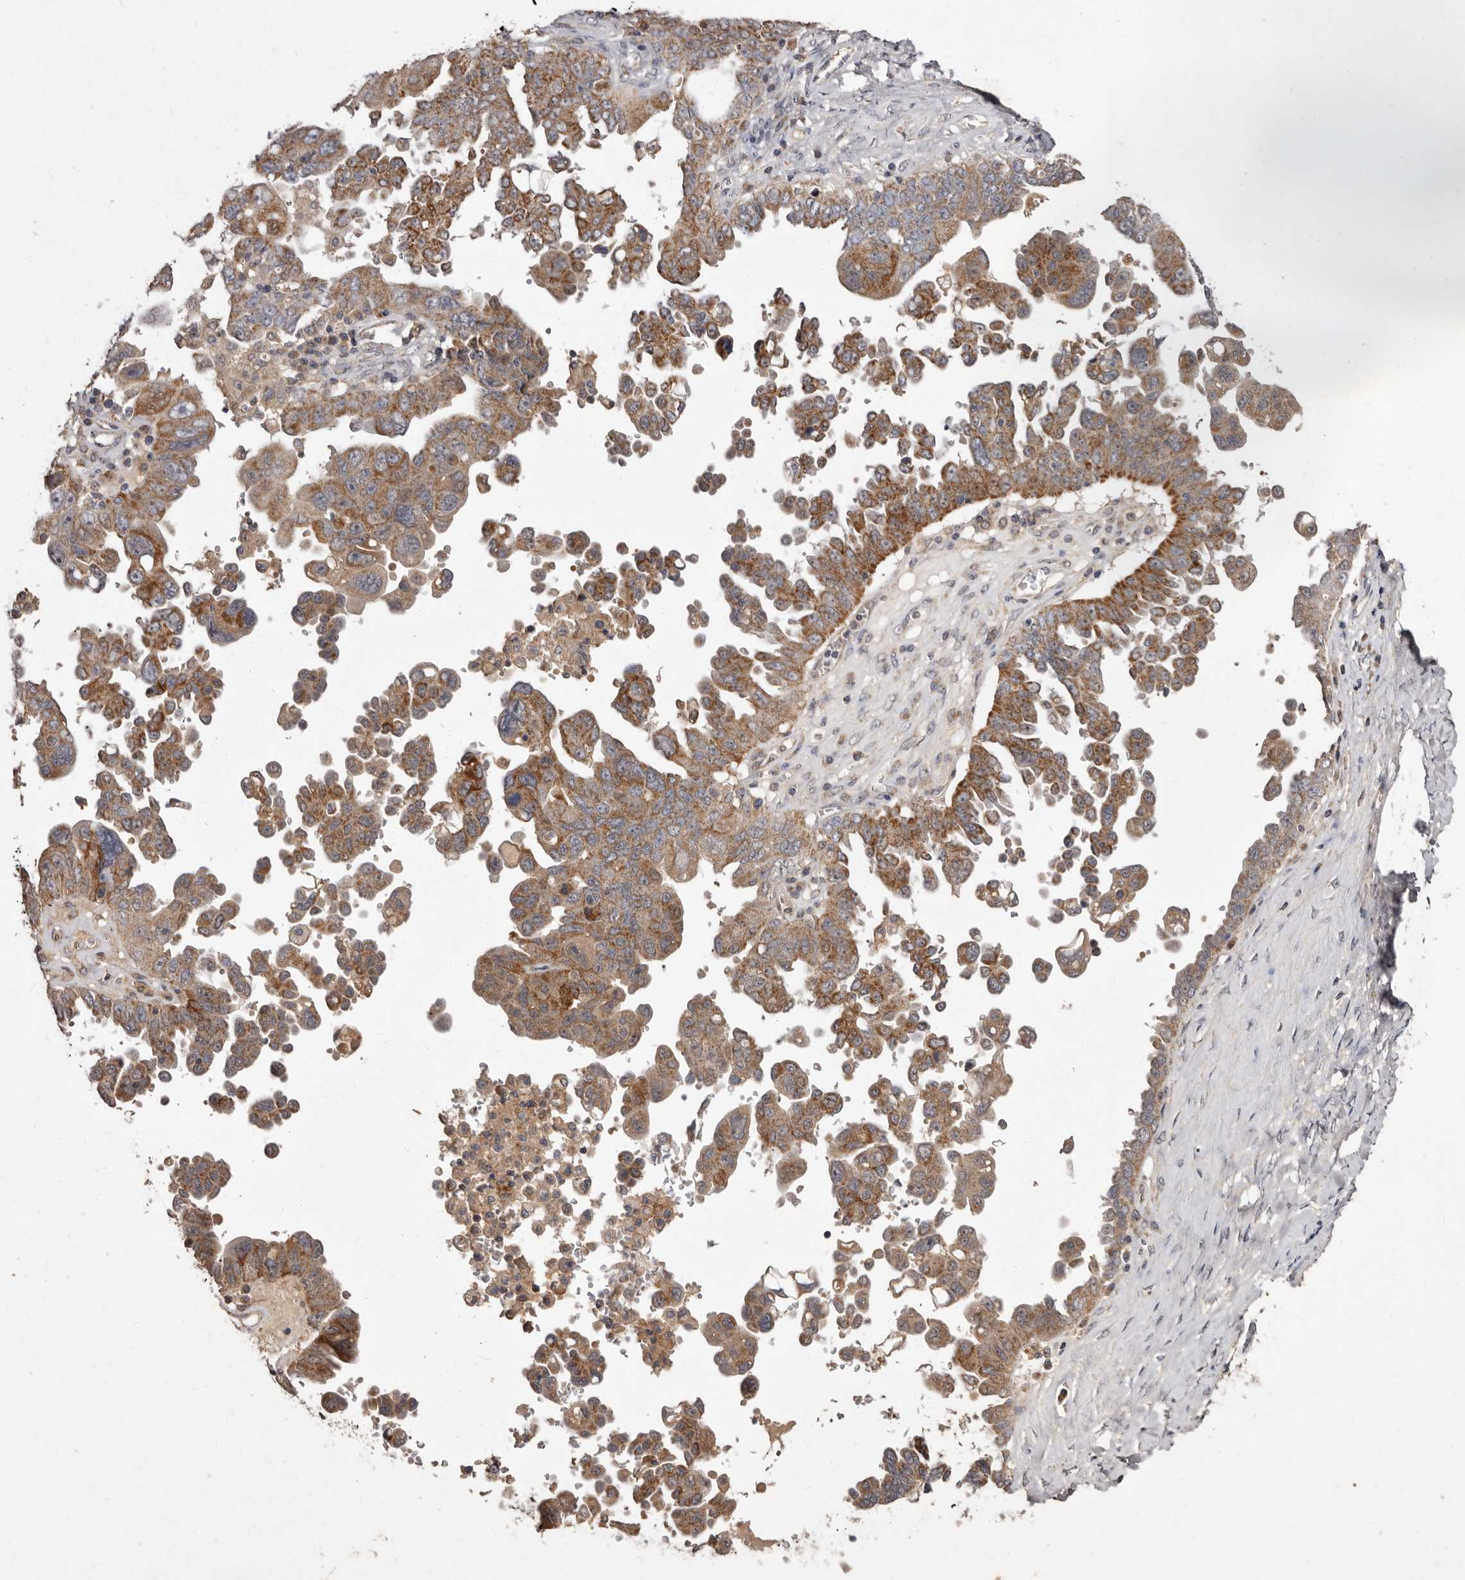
{"staining": {"intensity": "moderate", "quantity": ">75%", "location": "cytoplasmic/membranous"}, "tissue": "ovarian cancer", "cell_type": "Tumor cells", "image_type": "cancer", "snomed": [{"axis": "morphology", "description": "Carcinoma, endometroid"}, {"axis": "topography", "description": "Ovary"}], "caption": "Ovarian cancer (endometroid carcinoma) was stained to show a protein in brown. There is medium levels of moderate cytoplasmic/membranous expression in approximately >75% of tumor cells. Using DAB (brown) and hematoxylin (blue) stains, captured at high magnification using brightfield microscopy.", "gene": "FLAD1", "patient": {"sex": "female", "age": 62}}